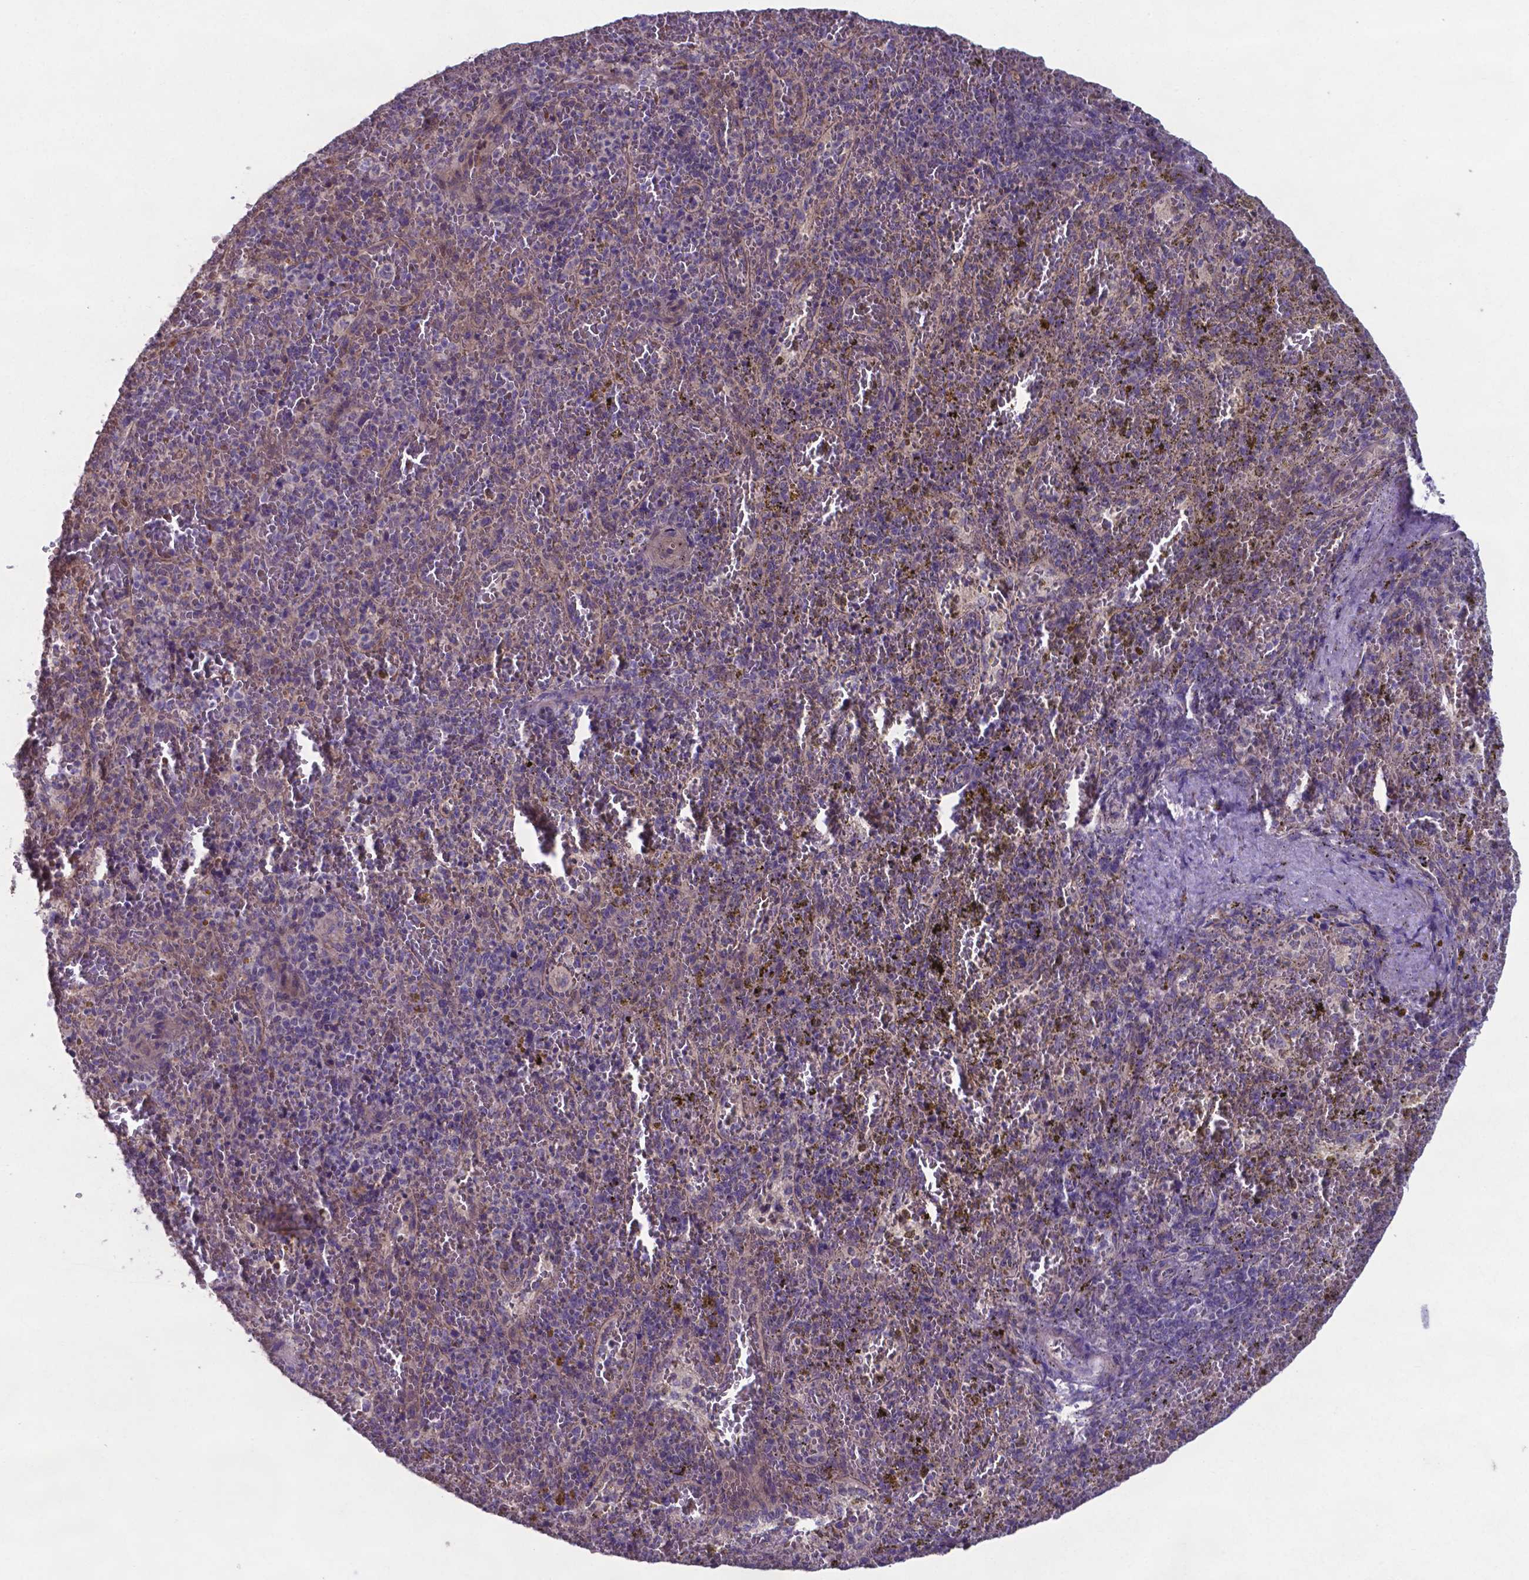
{"staining": {"intensity": "weak", "quantity": "<25%", "location": "cytoplasmic/membranous"}, "tissue": "spleen", "cell_type": "Cells in red pulp", "image_type": "normal", "snomed": [{"axis": "morphology", "description": "Normal tissue, NOS"}, {"axis": "topography", "description": "Spleen"}], "caption": "There is no significant positivity in cells in red pulp of spleen. Nuclei are stained in blue.", "gene": "TYRO3", "patient": {"sex": "female", "age": 50}}